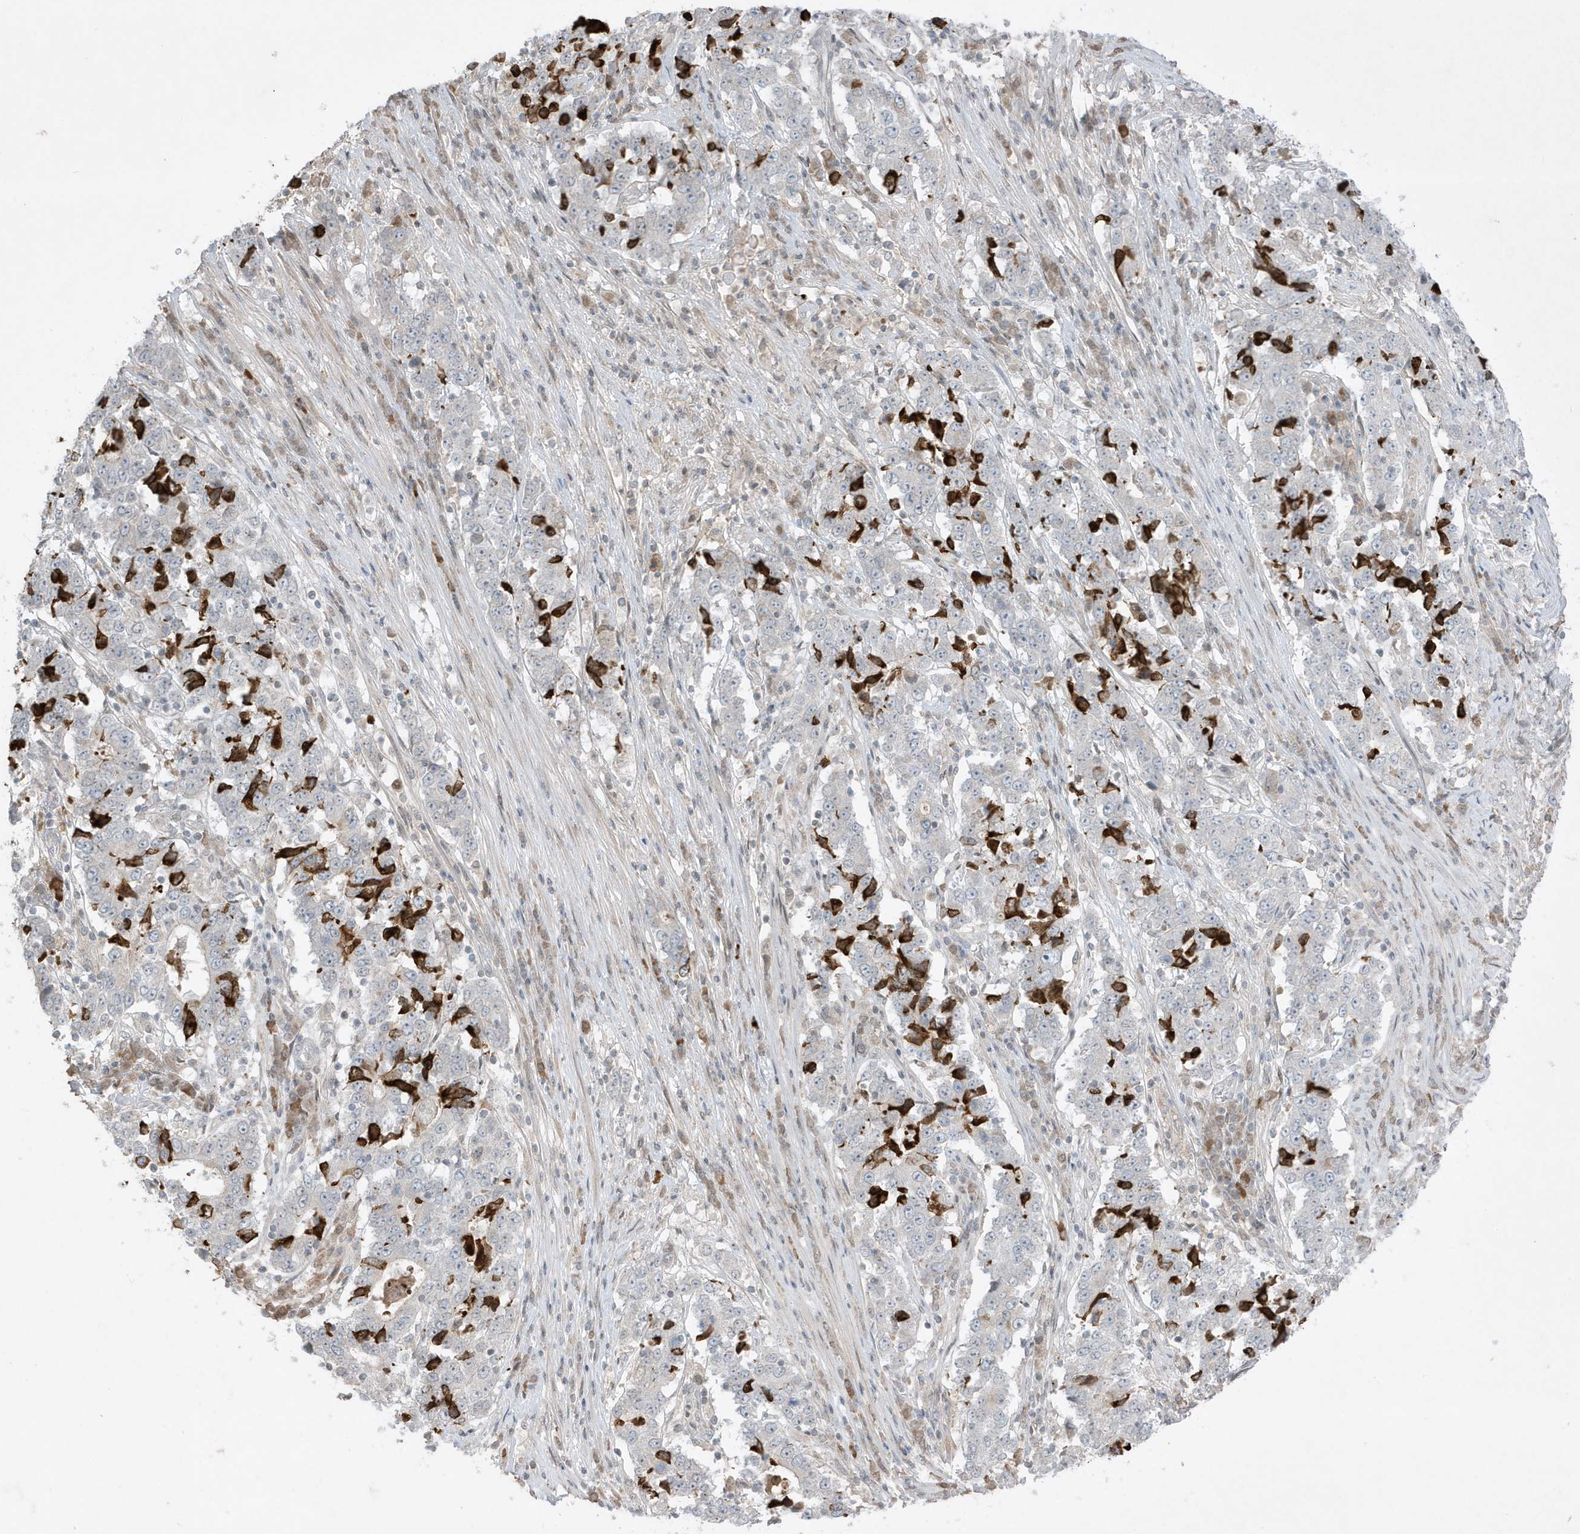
{"staining": {"intensity": "strong", "quantity": "<25%", "location": "cytoplasmic/membranous"}, "tissue": "stomach cancer", "cell_type": "Tumor cells", "image_type": "cancer", "snomed": [{"axis": "morphology", "description": "Adenocarcinoma, NOS"}, {"axis": "topography", "description": "Stomach"}], "caption": "This image exhibits stomach adenocarcinoma stained with immunohistochemistry to label a protein in brown. The cytoplasmic/membranous of tumor cells show strong positivity for the protein. Nuclei are counter-stained blue.", "gene": "FNDC1", "patient": {"sex": "male", "age": 59}}